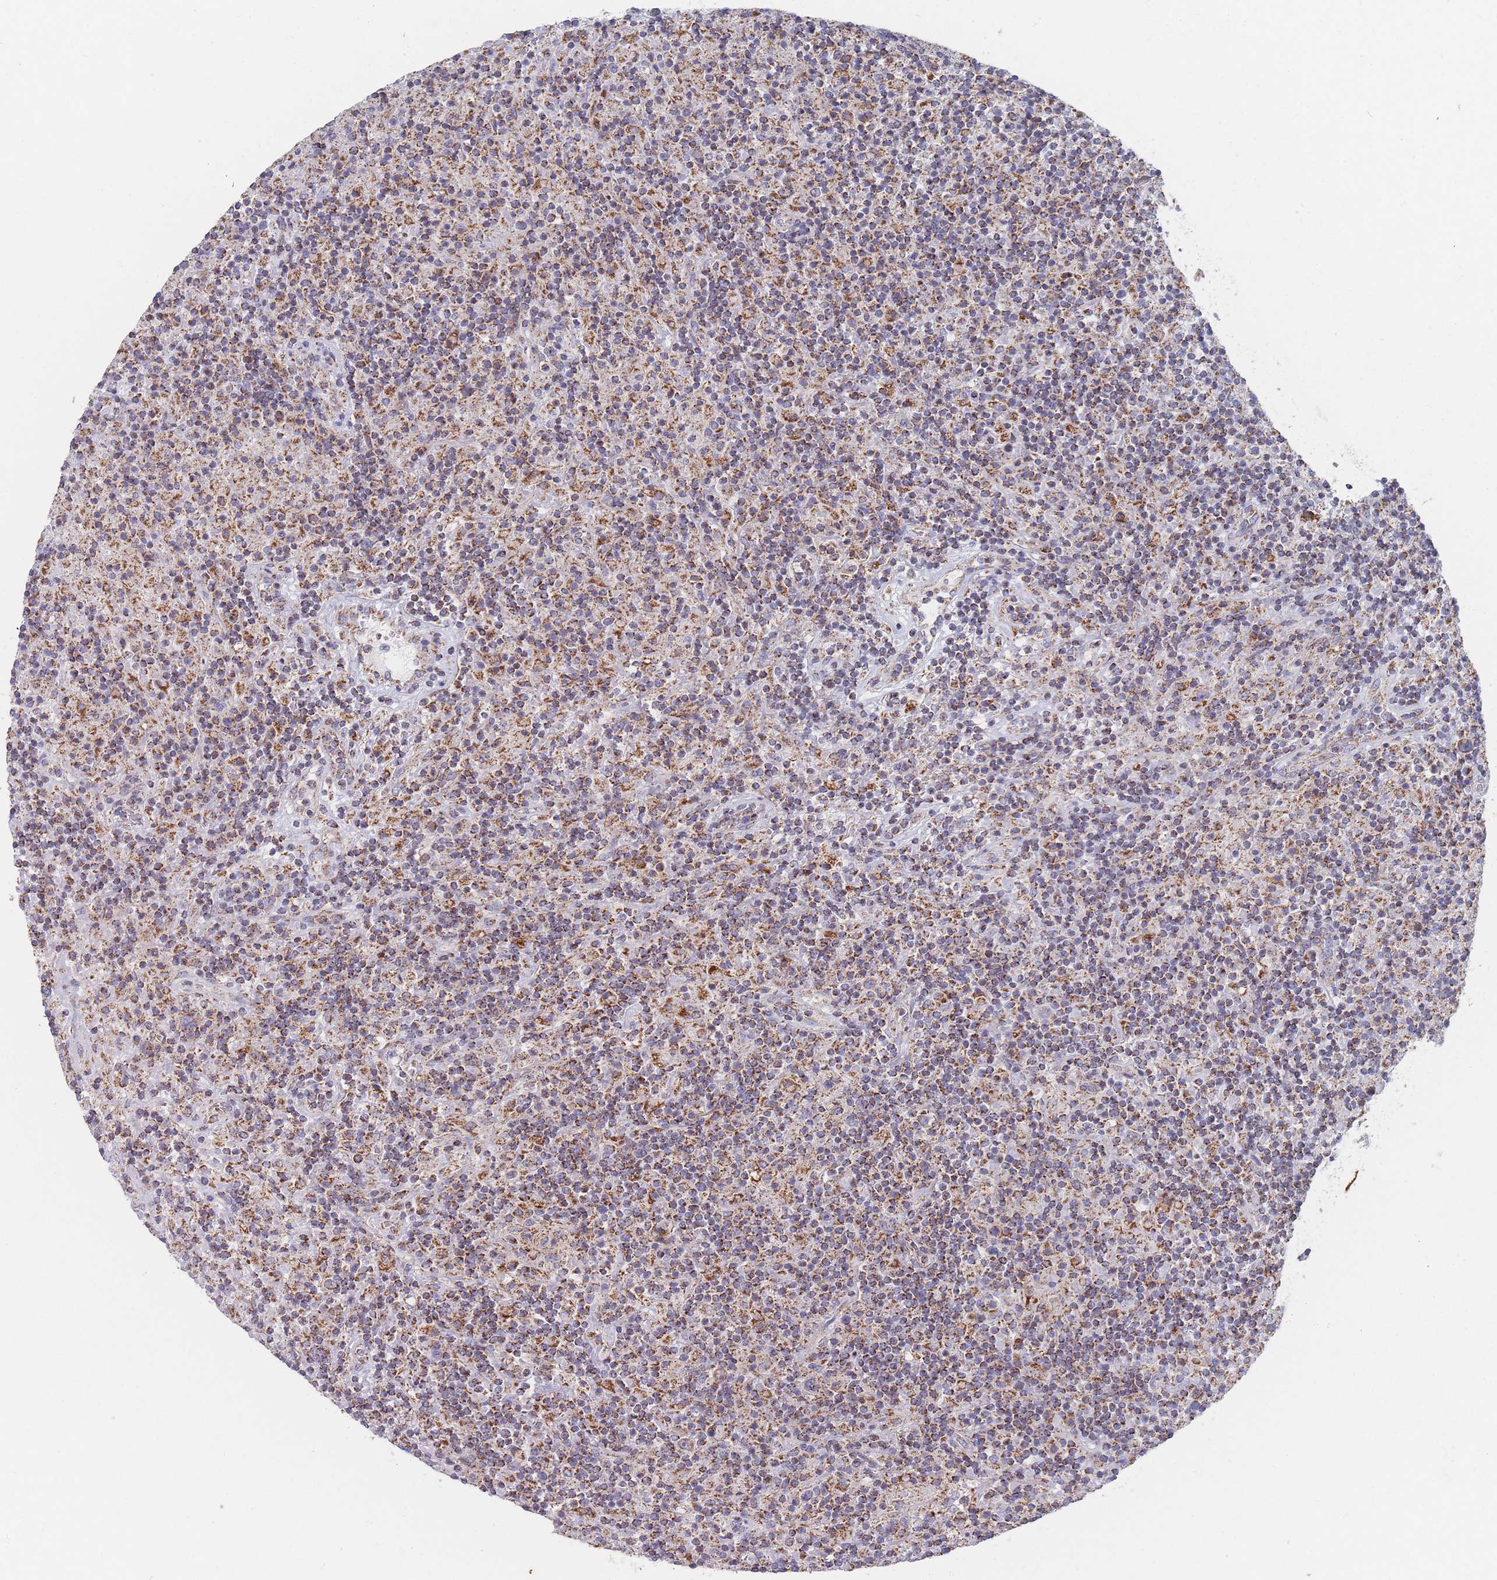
{"staining": {"intensity": "moderate", "quantity": "<25%", "location": "cytoplasmic/membranous"}, "tissue": "lymphoma", "cell_type": "Tumor cells", "image_type": "cancer", "snomed": [{"axis": "morphology", "description": "Hodgkin's disease, NOS"}, {"axis": "topography", "description": "Lymph node"}], "caption": "Human Hodgkin's disease stained for a protein (brown) reveals moderate cytoplasmic/membranous positive positivity in about <25% of tumor cells.", "gene": "IKZF4", "patient": {"sex": "male", "age": 70}}